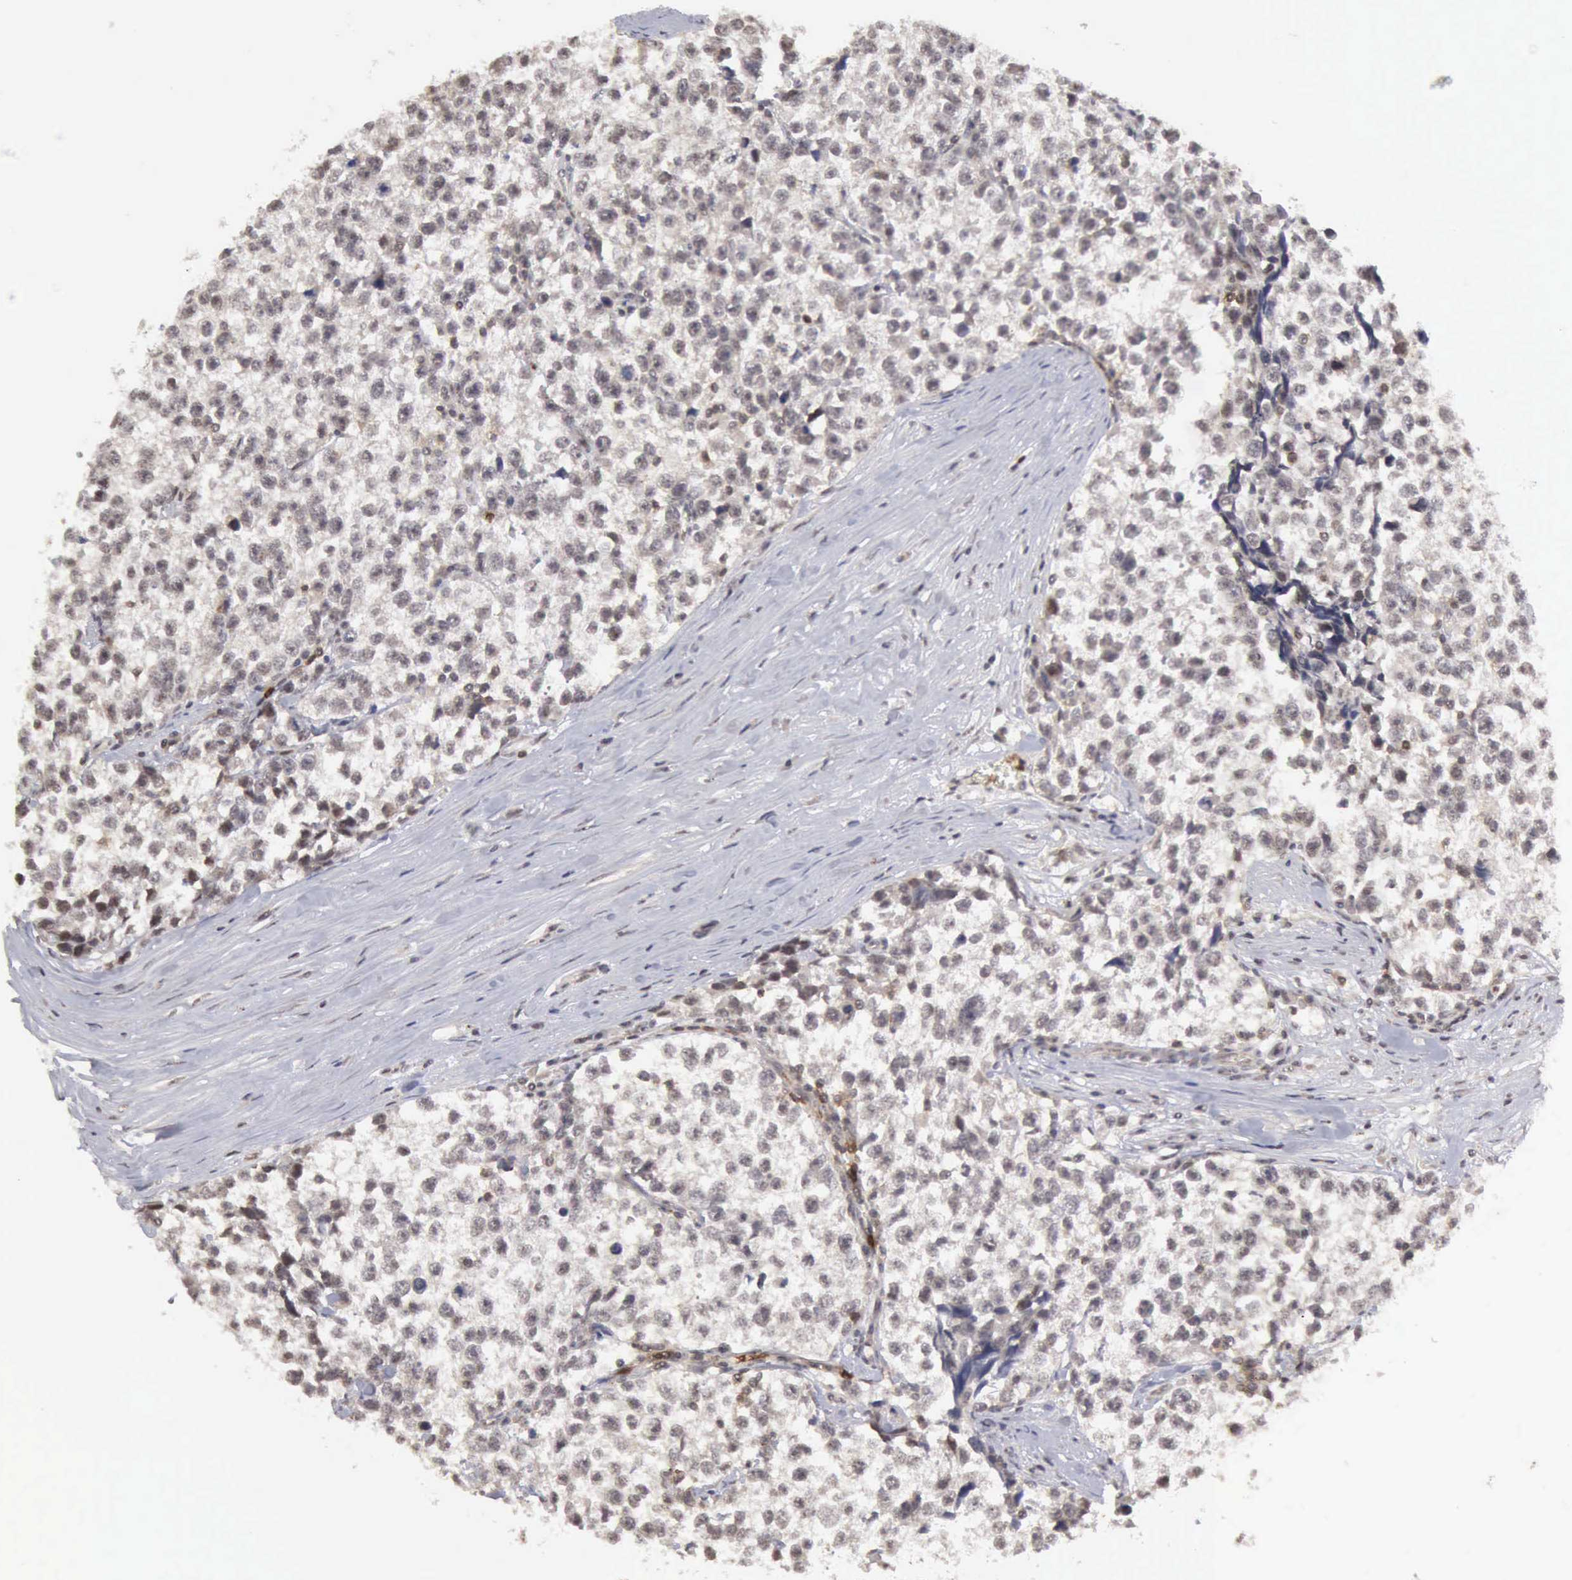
{"staining": {"intensity": "weak", "quantity": ">75%", "location": "nuclear"}, "tissue": "testis cancer", "cell_type": "Tumor cells", "image_type": "cancer", "snomed": [{"axis": "morphology", "description": "Seminoma, NOS"}, {"axis": "morphology", "description": "Carcinoma, Embryonal, NOS"}, {"axis": "topography", "description": "Testis"}], "caption": "Immunohistochemical staining of human embryonal carcinoma (testis) displays weak nuclear protein staining in approximately >75% of tumor cells. (IHC, brightfield microscopy, high magnification).", "gene": "CDKN2A", "patient": {"sex": "male", "age": 30}}